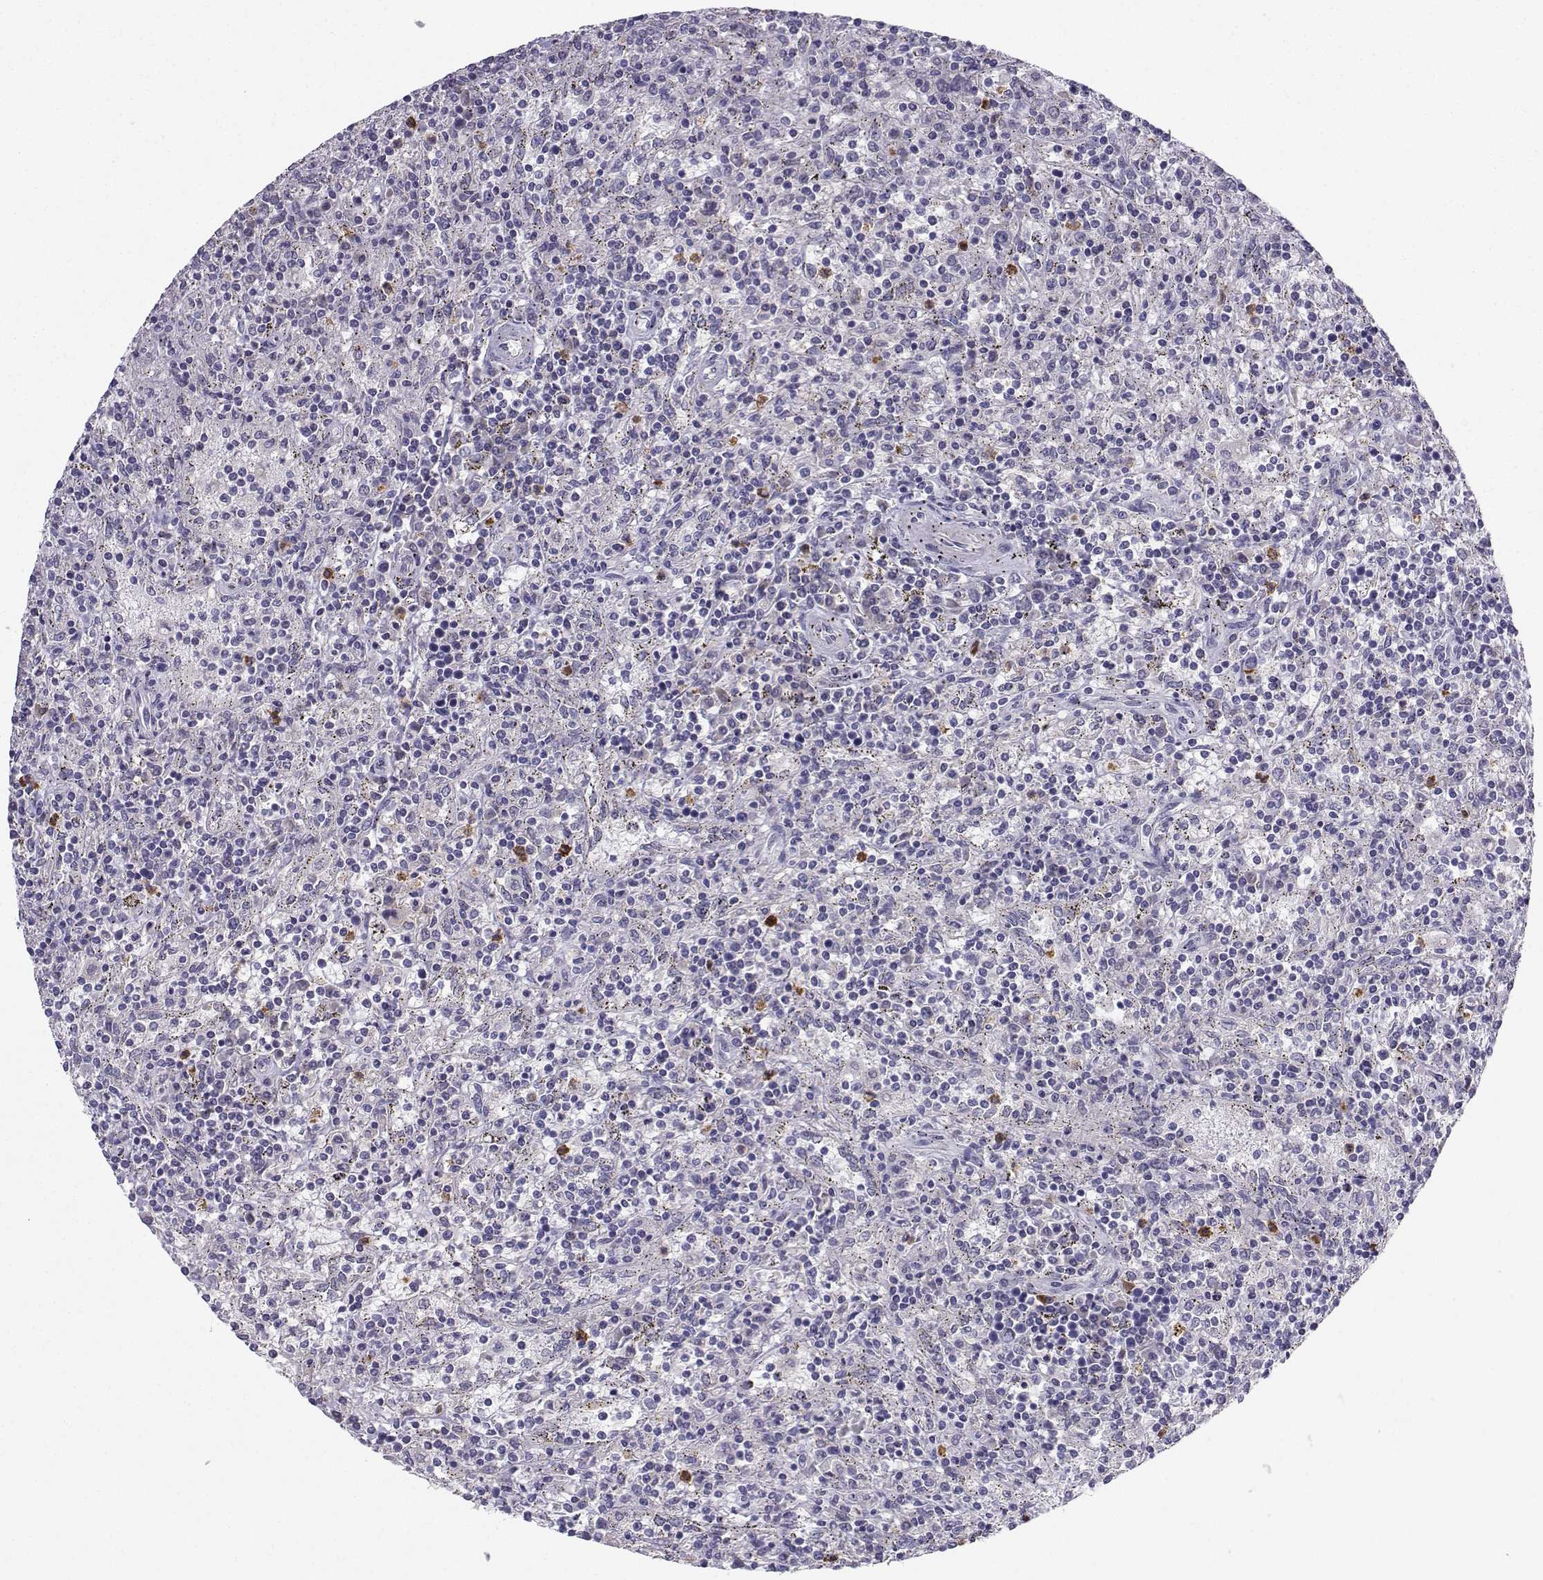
{"staining": {"intensity": "negative", "quantity": "none", "location": "none"}, "tissue": "lymphoma", "cell_type": "Tumor cells", "image_type": "cancer", "snomed": [{"axis": "morphology", "description": "Malignant lymphoma, non-Hodgkin's type, Low grade"}, {"axis": "topography", "description": "Spleen"}], "caption": "Immunohistochemistry image of neoplastic tissue: human low-grade malignant lymphoma, non-Hodgkin's type stained with DAB exhibits no significant protein expression in tumor cells.", "gene": "CALY", "patient": {"sex": "male", "age": 62}}